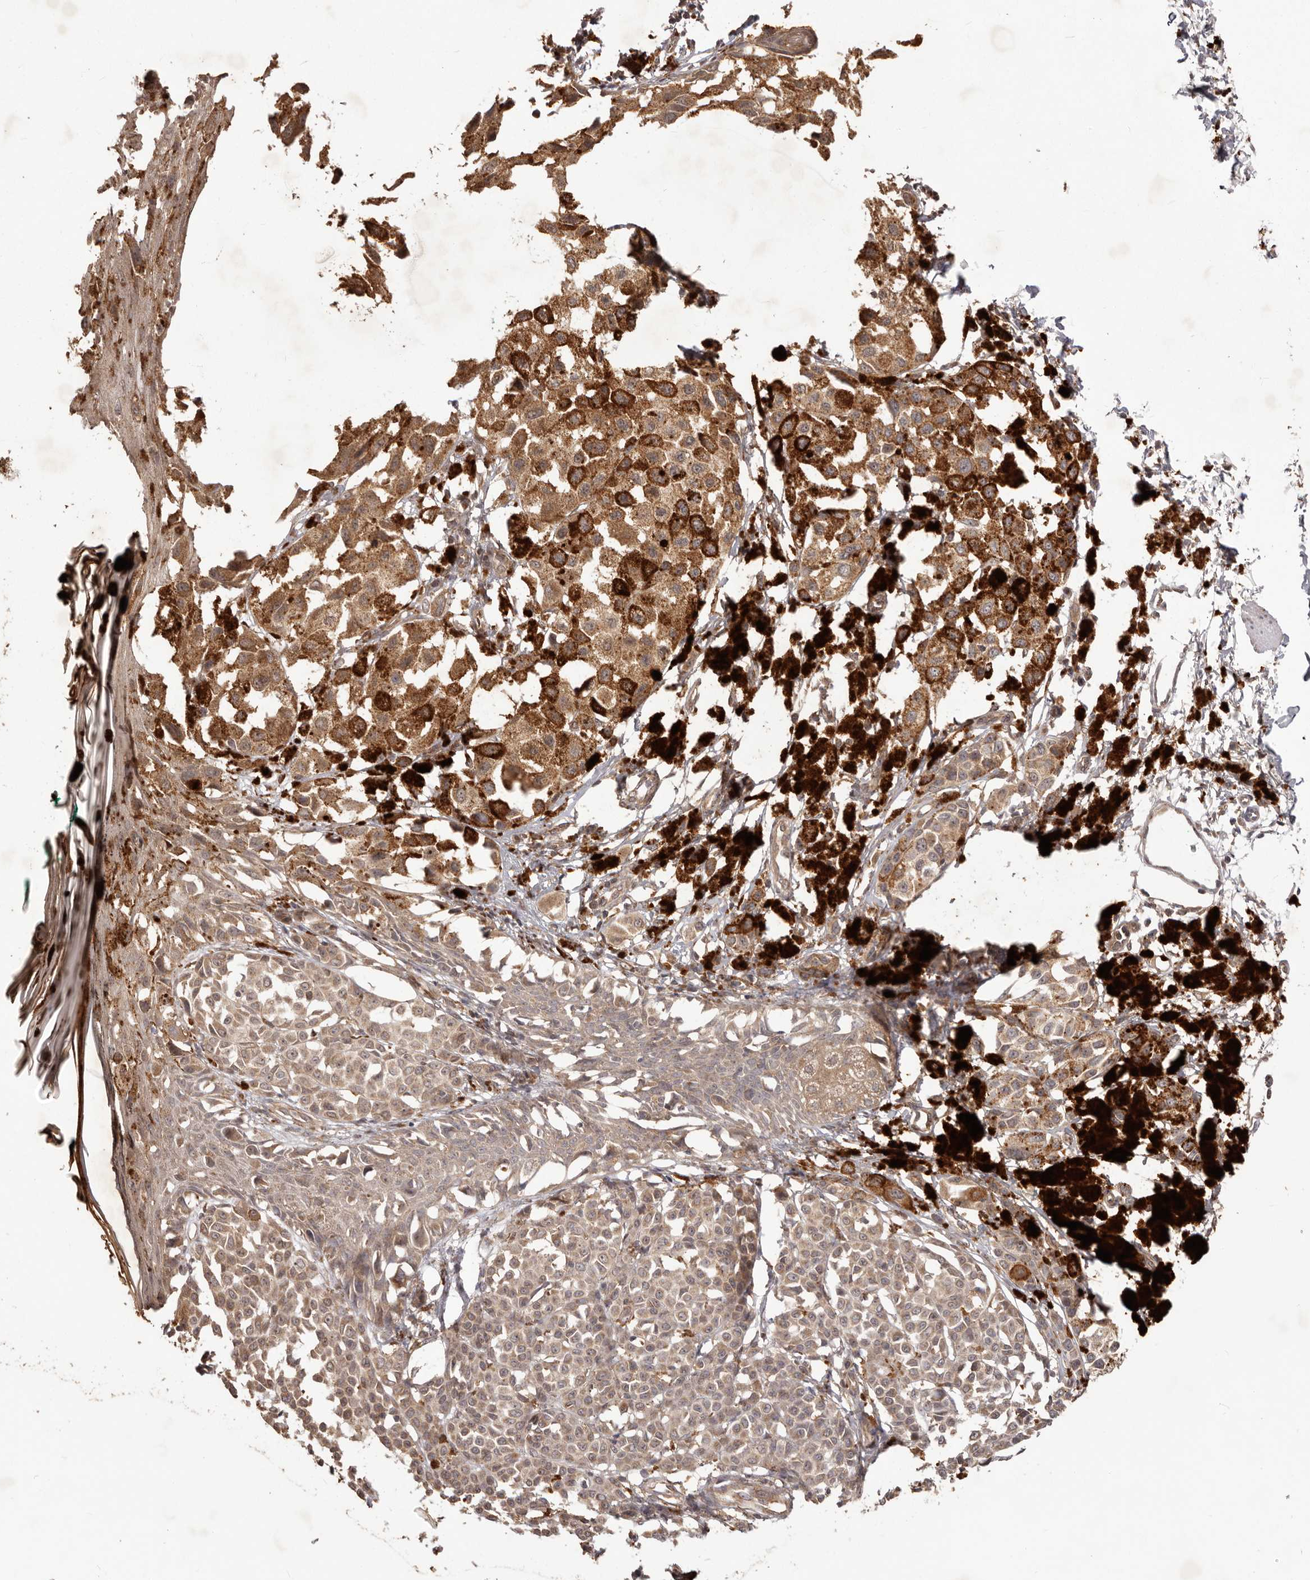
{"staining": {"intensity": "moderate", "quantity": ">75%", "location": "cytoplasmic/membranous"}, "tissue": "melanoma", "cell_type": "Tumor cells", "image_type": "cancer", "snomed": [{"axis": "morphology", "description": "Malignant melanoma, NOS"}, {"axis": "topography", "description": "Skin of leg"}], "caption": "This is a photomicrograph of immunohistochemistry staining of melanoma, which shows moderate expression in the cytoplasmic/membranous of tumor cells.", "gene": "MTO1", "patient": {"sex": "female", "age": 72}}